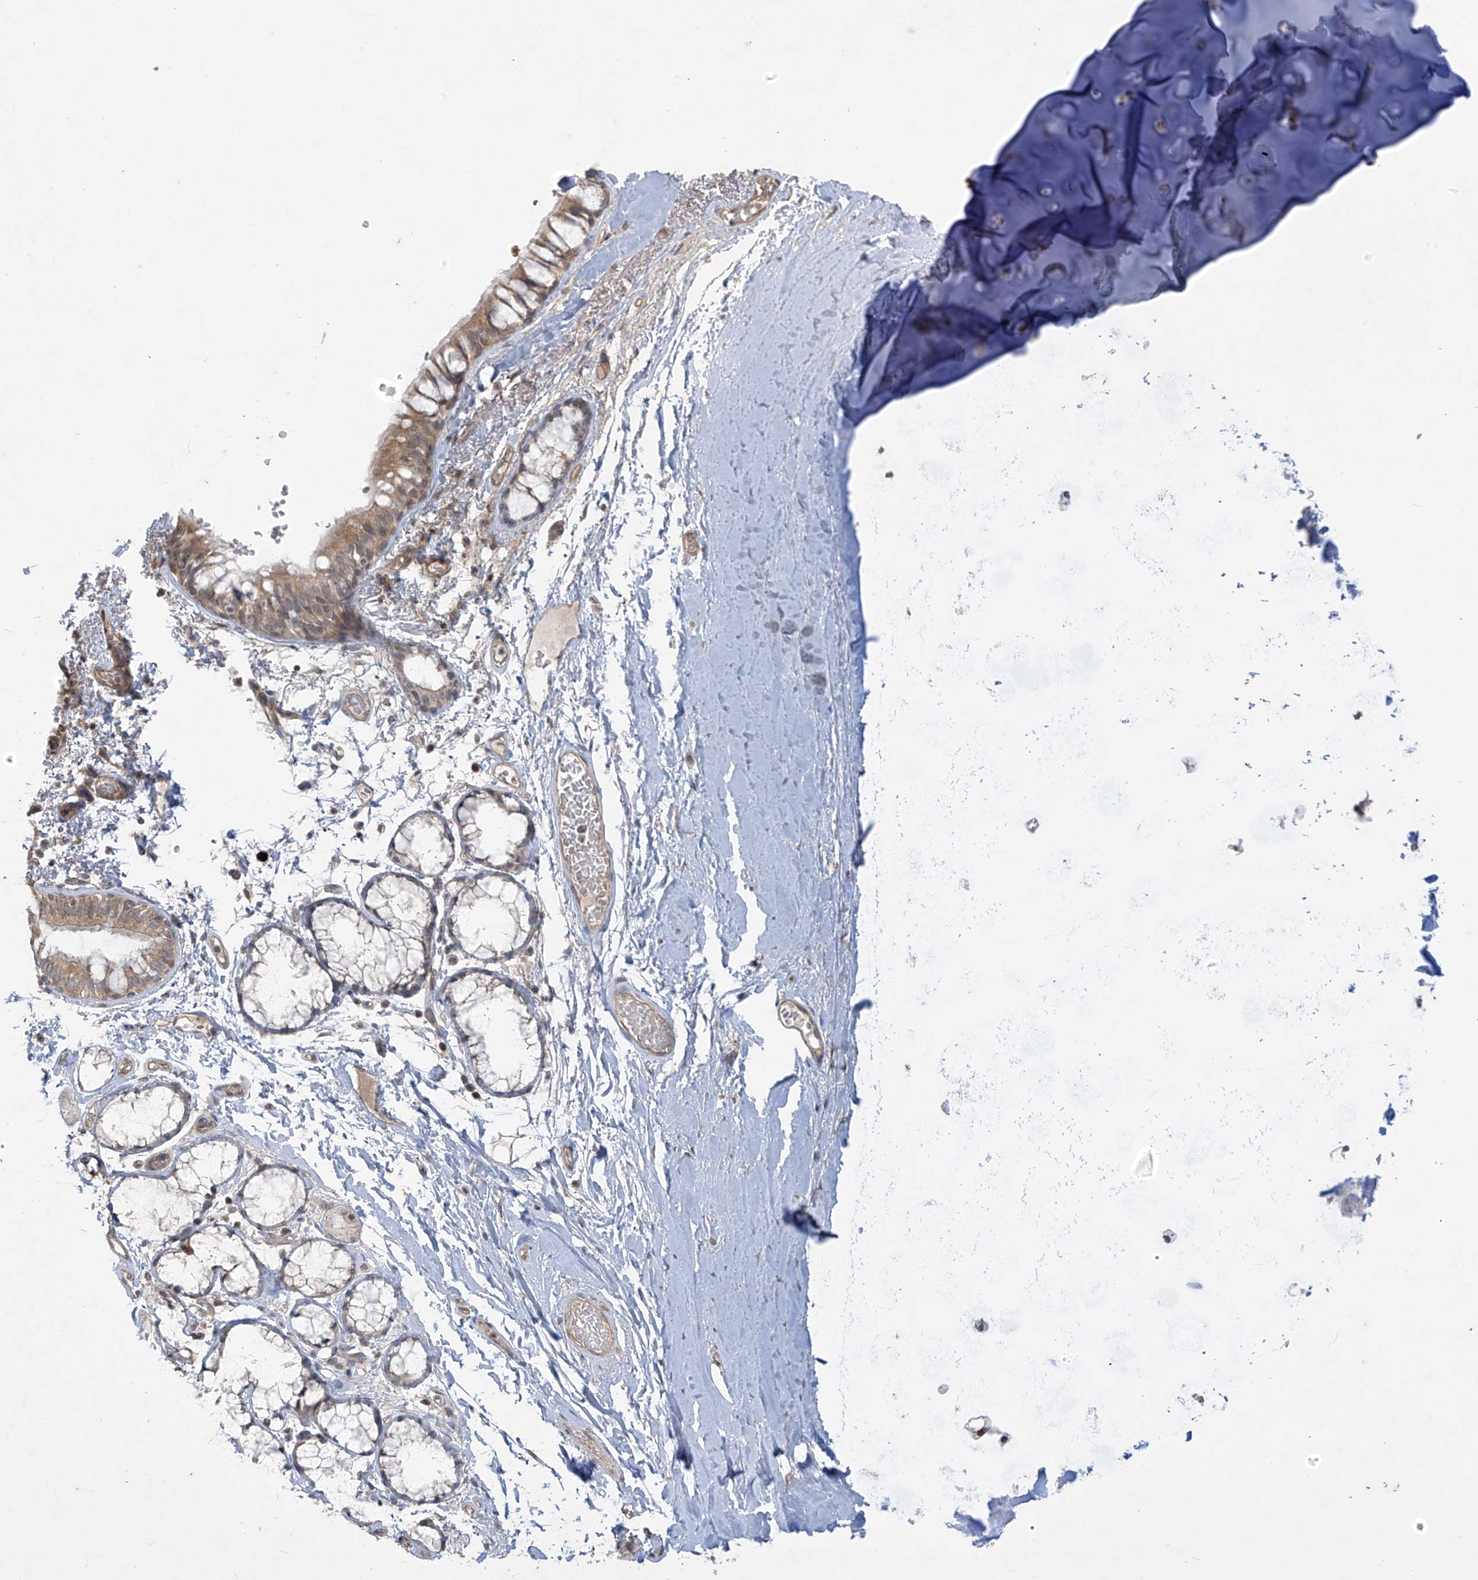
{"staining": {"intensity": "moderate", "quantity": ">75%", "location": "cytoplasmic/membranous"}, "tissue": "bronchus", "cell_type": "Respiratory epithelial cells", "image_type": "normal", "snomed": [{"axis": "morphology", "description": "Normal tissue, NOS"}, {"axis": "topography", "description": "Cartilage tissue"}, {"axis": "topography", "description": "Bronchus"}], "caption": "Bronchus stained for a protein (brown) shows moderate cytoplasmic/membranous positive positivity in about >75% of respiratory epithelial cells.", "gene": "DGKQ", "patient": {"sex": "female", "age": 73}}